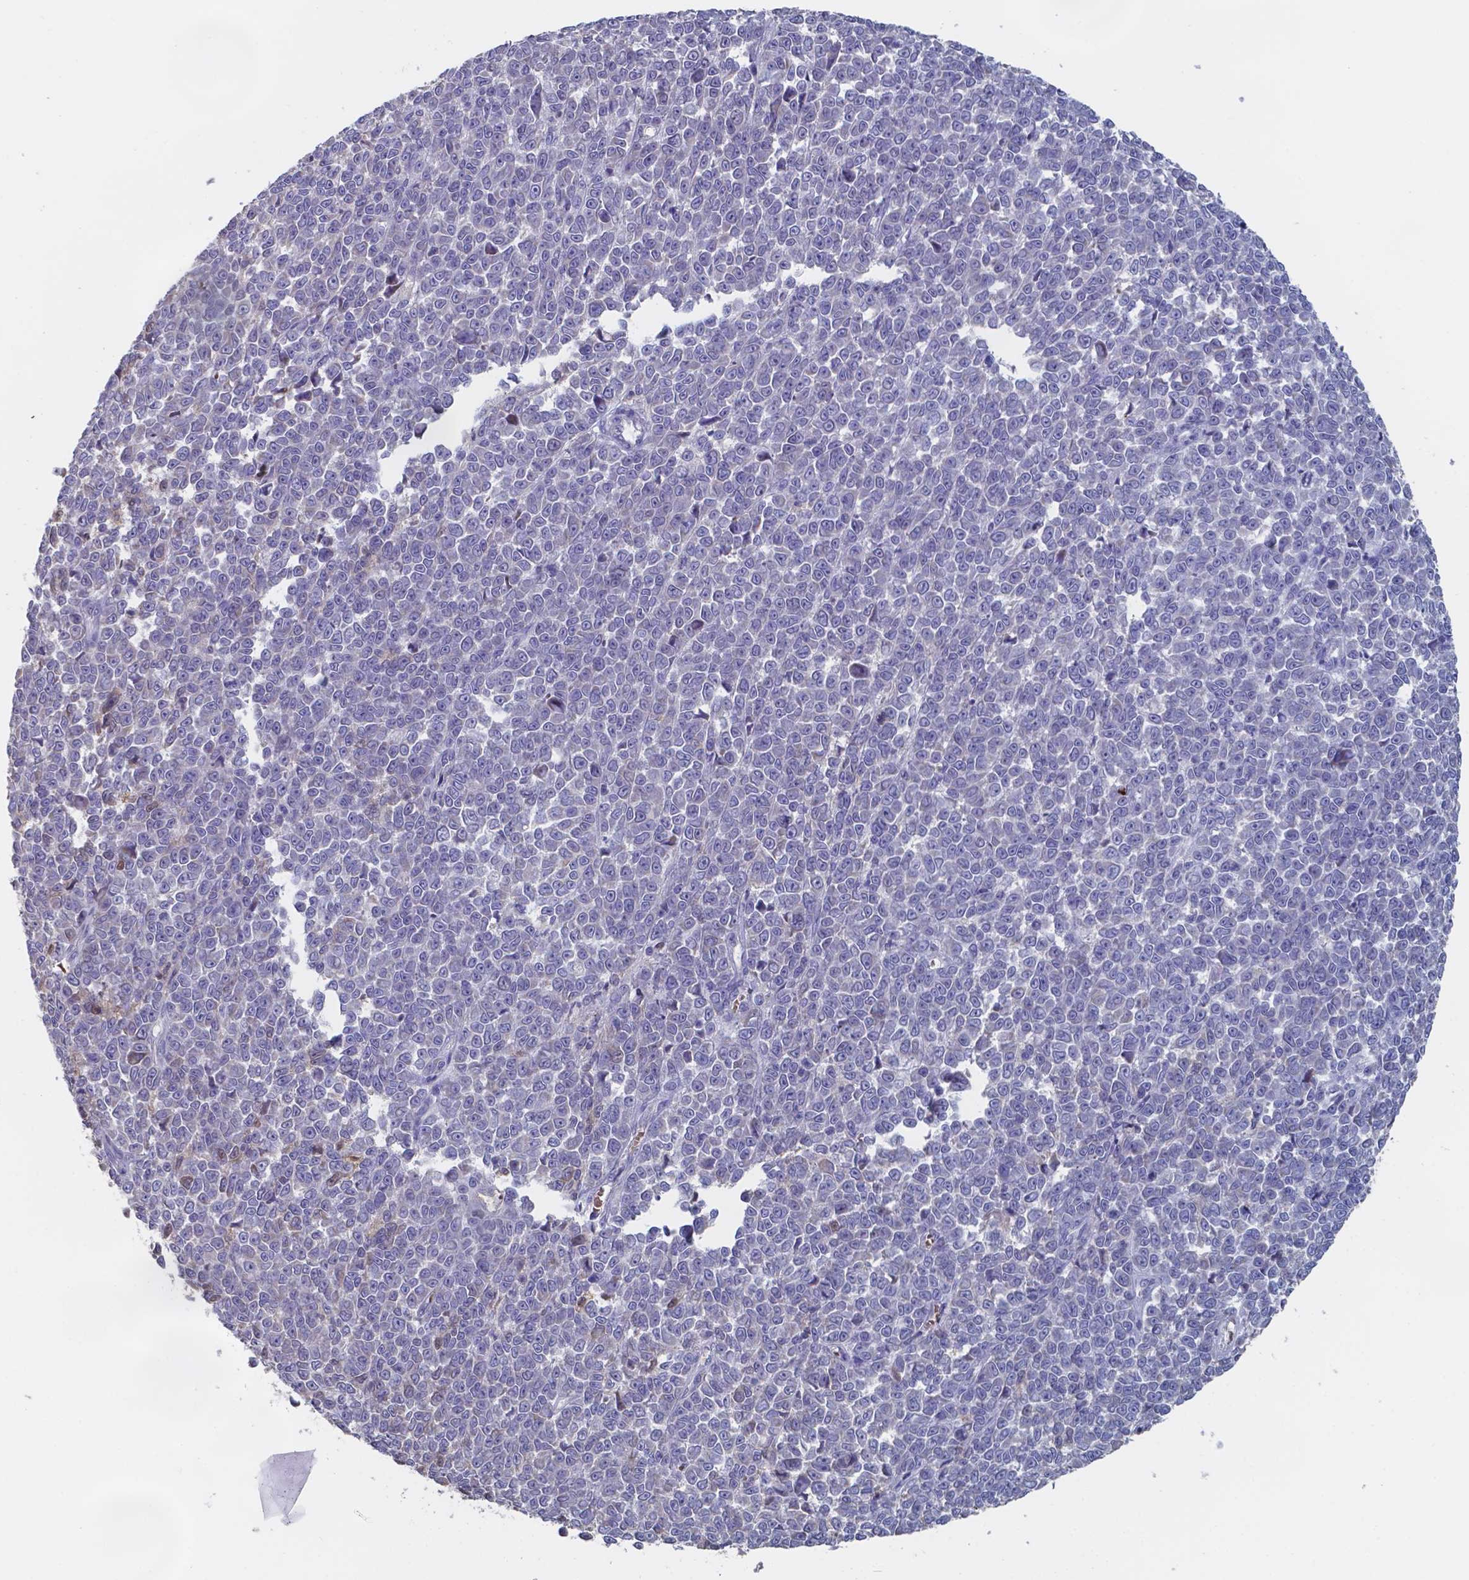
{"staining": {"intensity": "negative", "quantity": "none", "location": "none"}, "tissue": "melanoma", "cell_type": "Tumor cells", "image_type": "cancer", "snomed": [{"axis": "morphology", "description": "Malignant melanoma, NOS"}, {"axis": "topography", "description": "Skin"}], "caption": "The IHC histopathology image has no significant expression in tumor cells of malignant melanoma tissue.", "gene": "BTBD17", "patient": {"sex": "female", "age": 95}}